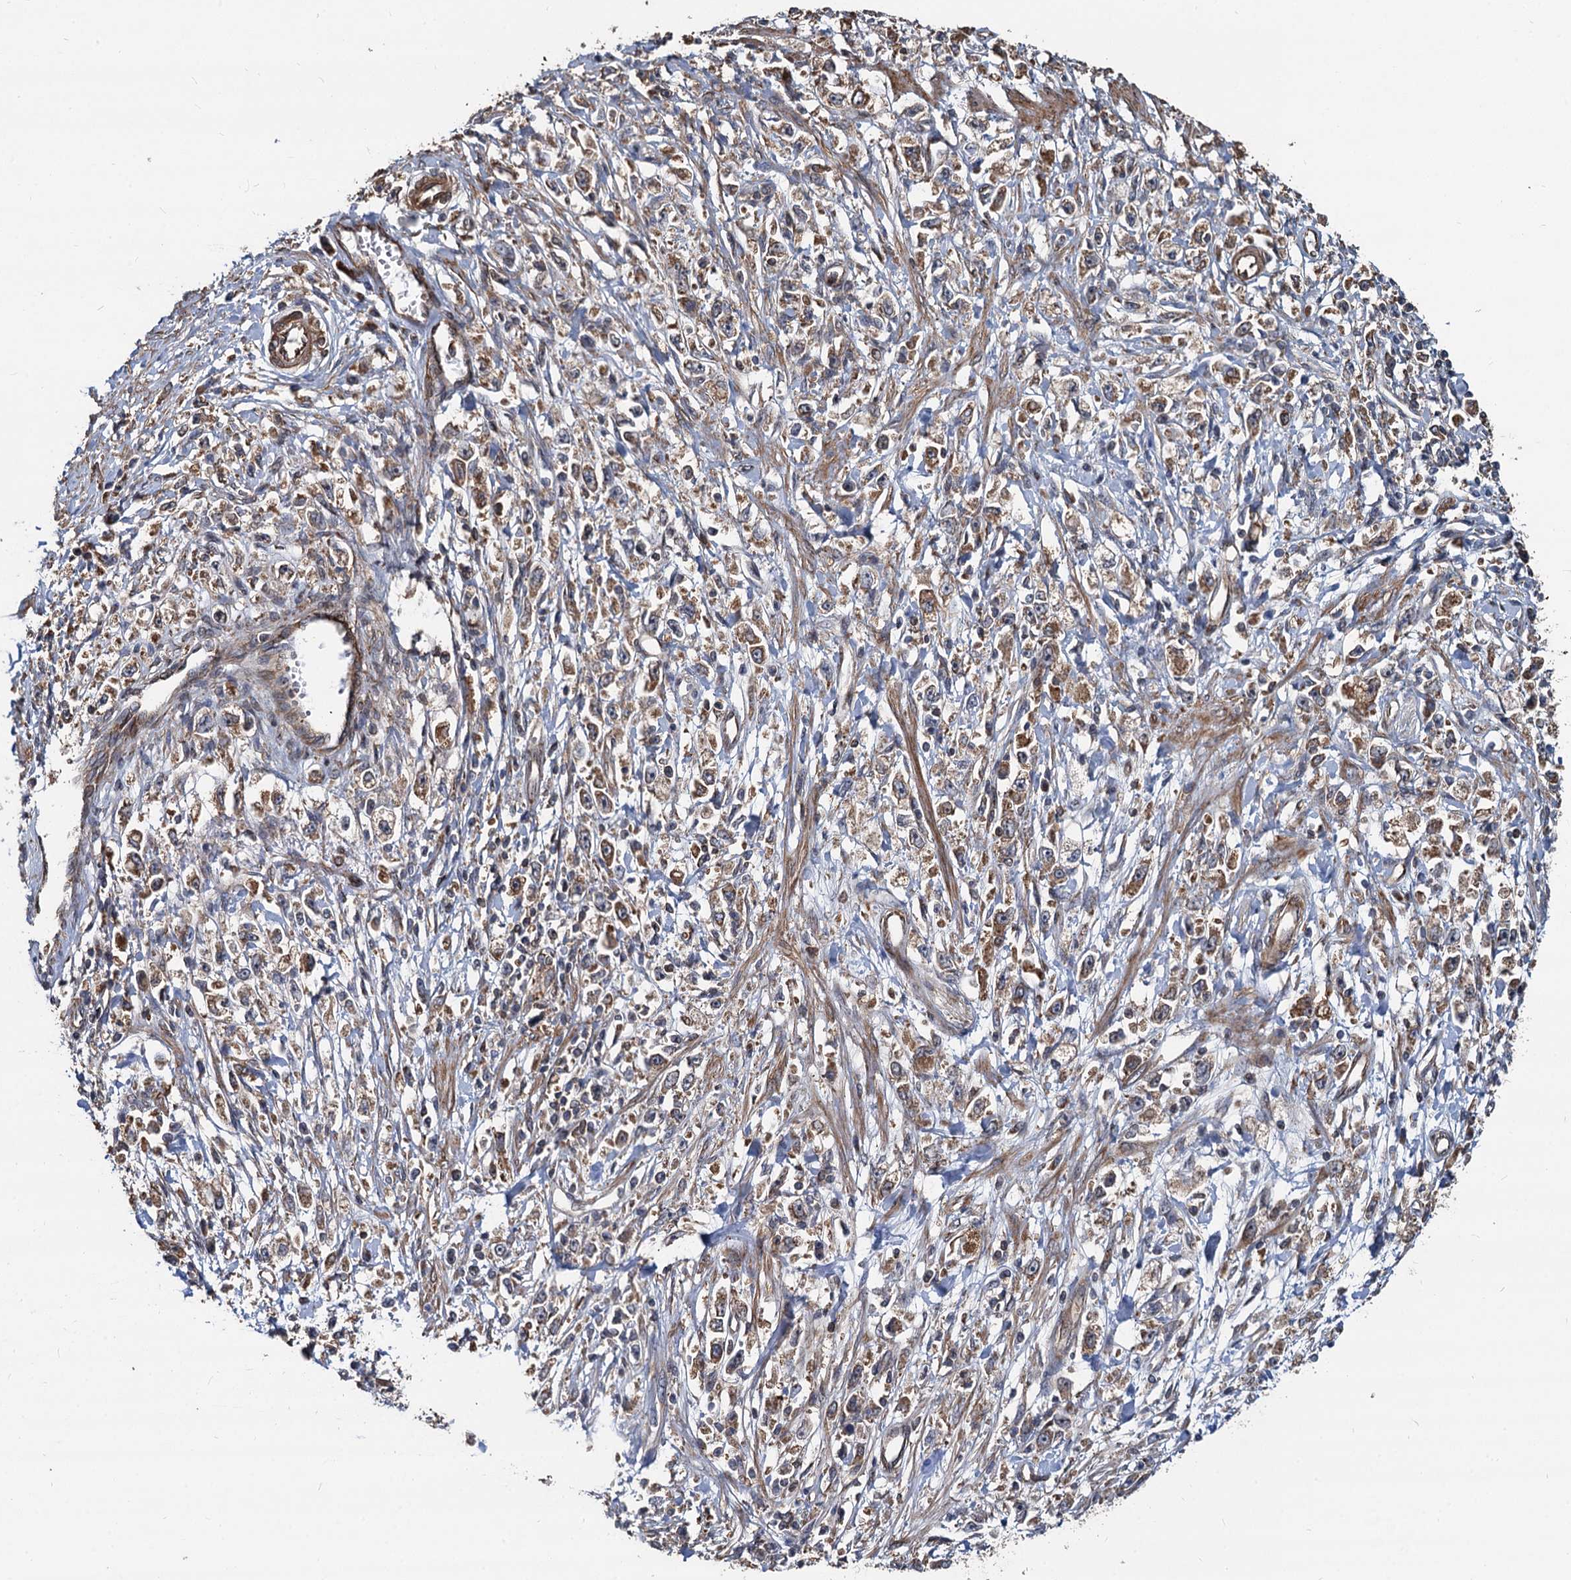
{"staining": {"intensity": "moderate", "quantity": ">75%", "location": "cytoplasmic/membranous"}, "tissue": "stomach cancer", "cell_type": "Tumor cells", "image_type": "cancer", "snomed": [{"axis": "morphology", "description": "Adenocarcinoma, NOS"}, {"axis": "topography", "description": "Stomach"}], "caption": "Immunohistochemical staining of adenocarcinoma (stomach) shows medium levels of moderate cytoplasmic/membranous expression in about >75% of tumor cells.", "gene": "STIM1", "patient": {"sex": "female", "age": 59}}